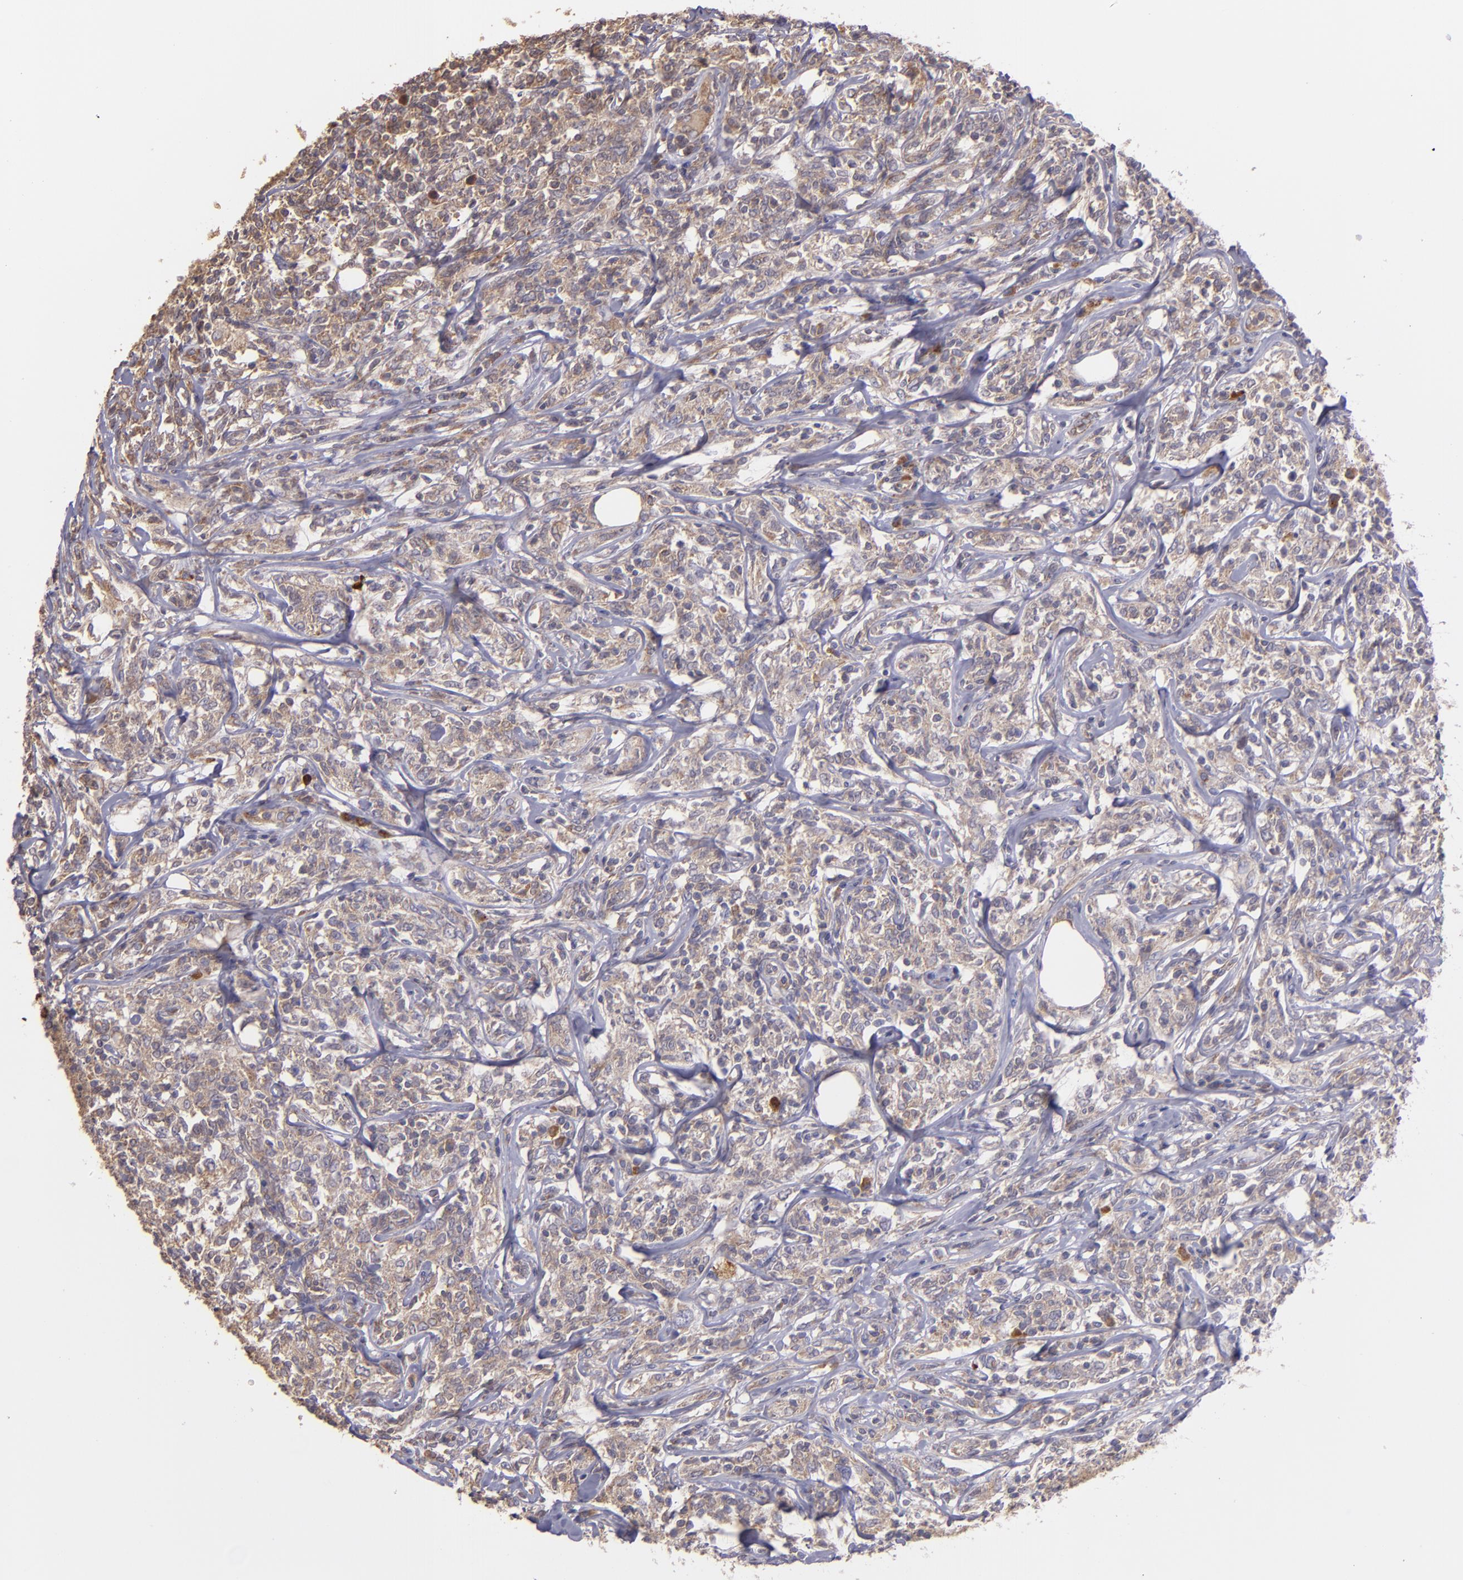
{"staining": {"intensity": "moderate", "quantity": ">75%", "location": "cytoplasmic/membranous"}, "tissue": "lymphoma", "cell_type": "Tumor cells", "image_type": "cancer", "snomed": [{"axis": "morphology", "description": "Malignant lymphoma, non-Hodgkin's type, High grade"}, {"axis": "topography", "description": "Lymph node"}], "caption": "Protein staining of lymphoma tissue shows moderate cytoplasmic/membranous expression in approximately >75% of tumor cells.", "gene": "ECE1", "patient": {"sex": "female", "age": 84}}